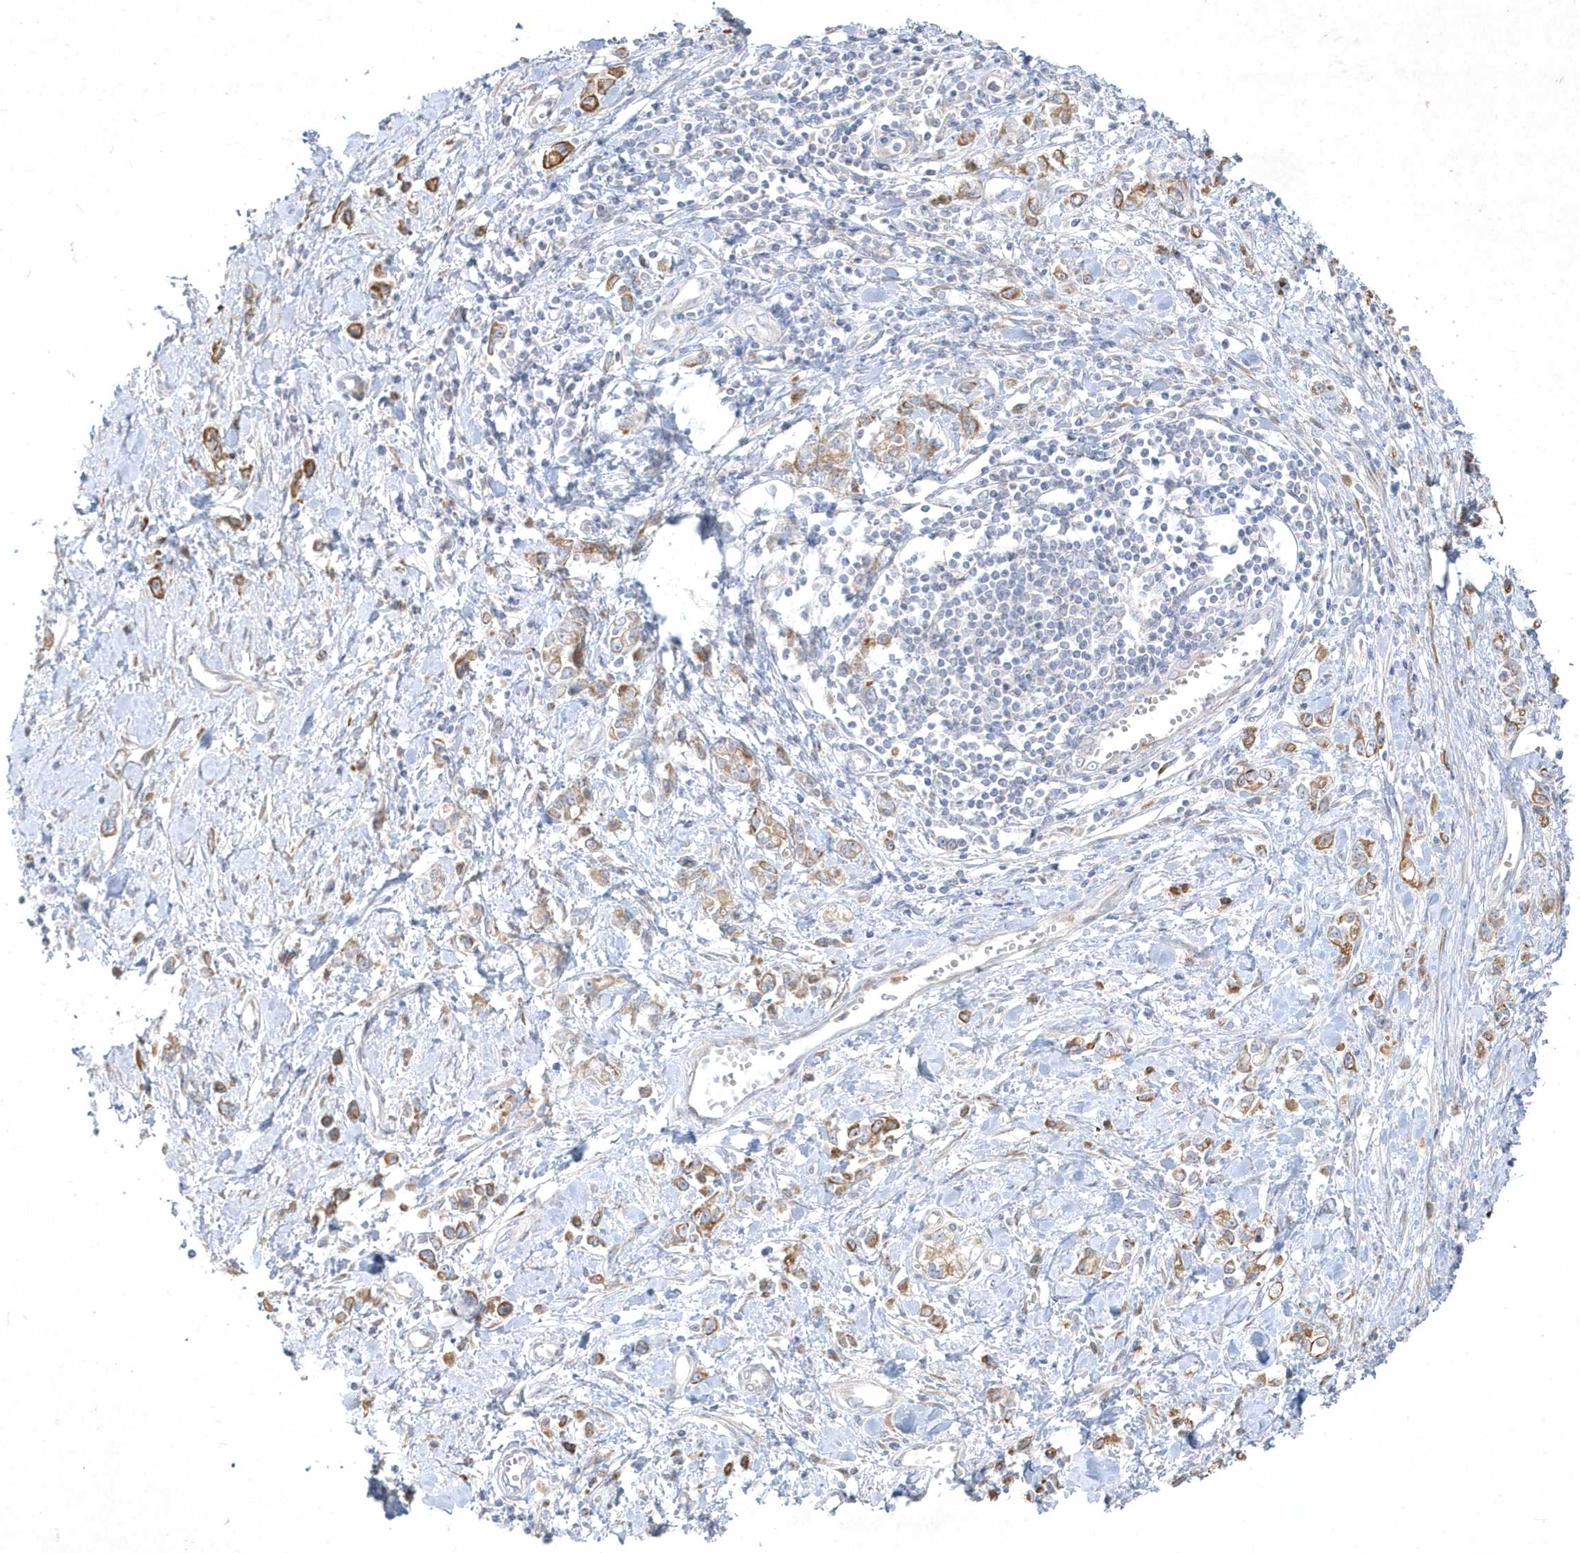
{"staining": {"intensity": "moderate", "quantity": ">75%", "location": "cytoplasmic/membranous"}, "tissue": "stomach cancer", "cell_type": "Tumor cells", "image_type": "cancer", "snomed": [{"axis": "morphology", "description": "Adenocarcinoma, NOS"}, {"axis": "topography", "description": "Stomach"}], "caption": "Tumor cells display medium levels of moderate cytoplasmic/membranous staining in approximately >75% of cells in human stomach cancer. Immunohistochemistry (ihc) stains the protein in brown and the nuclei are stained blue.", "gene": "LARS1", "patient": {"sex": "female", "age": 76}}